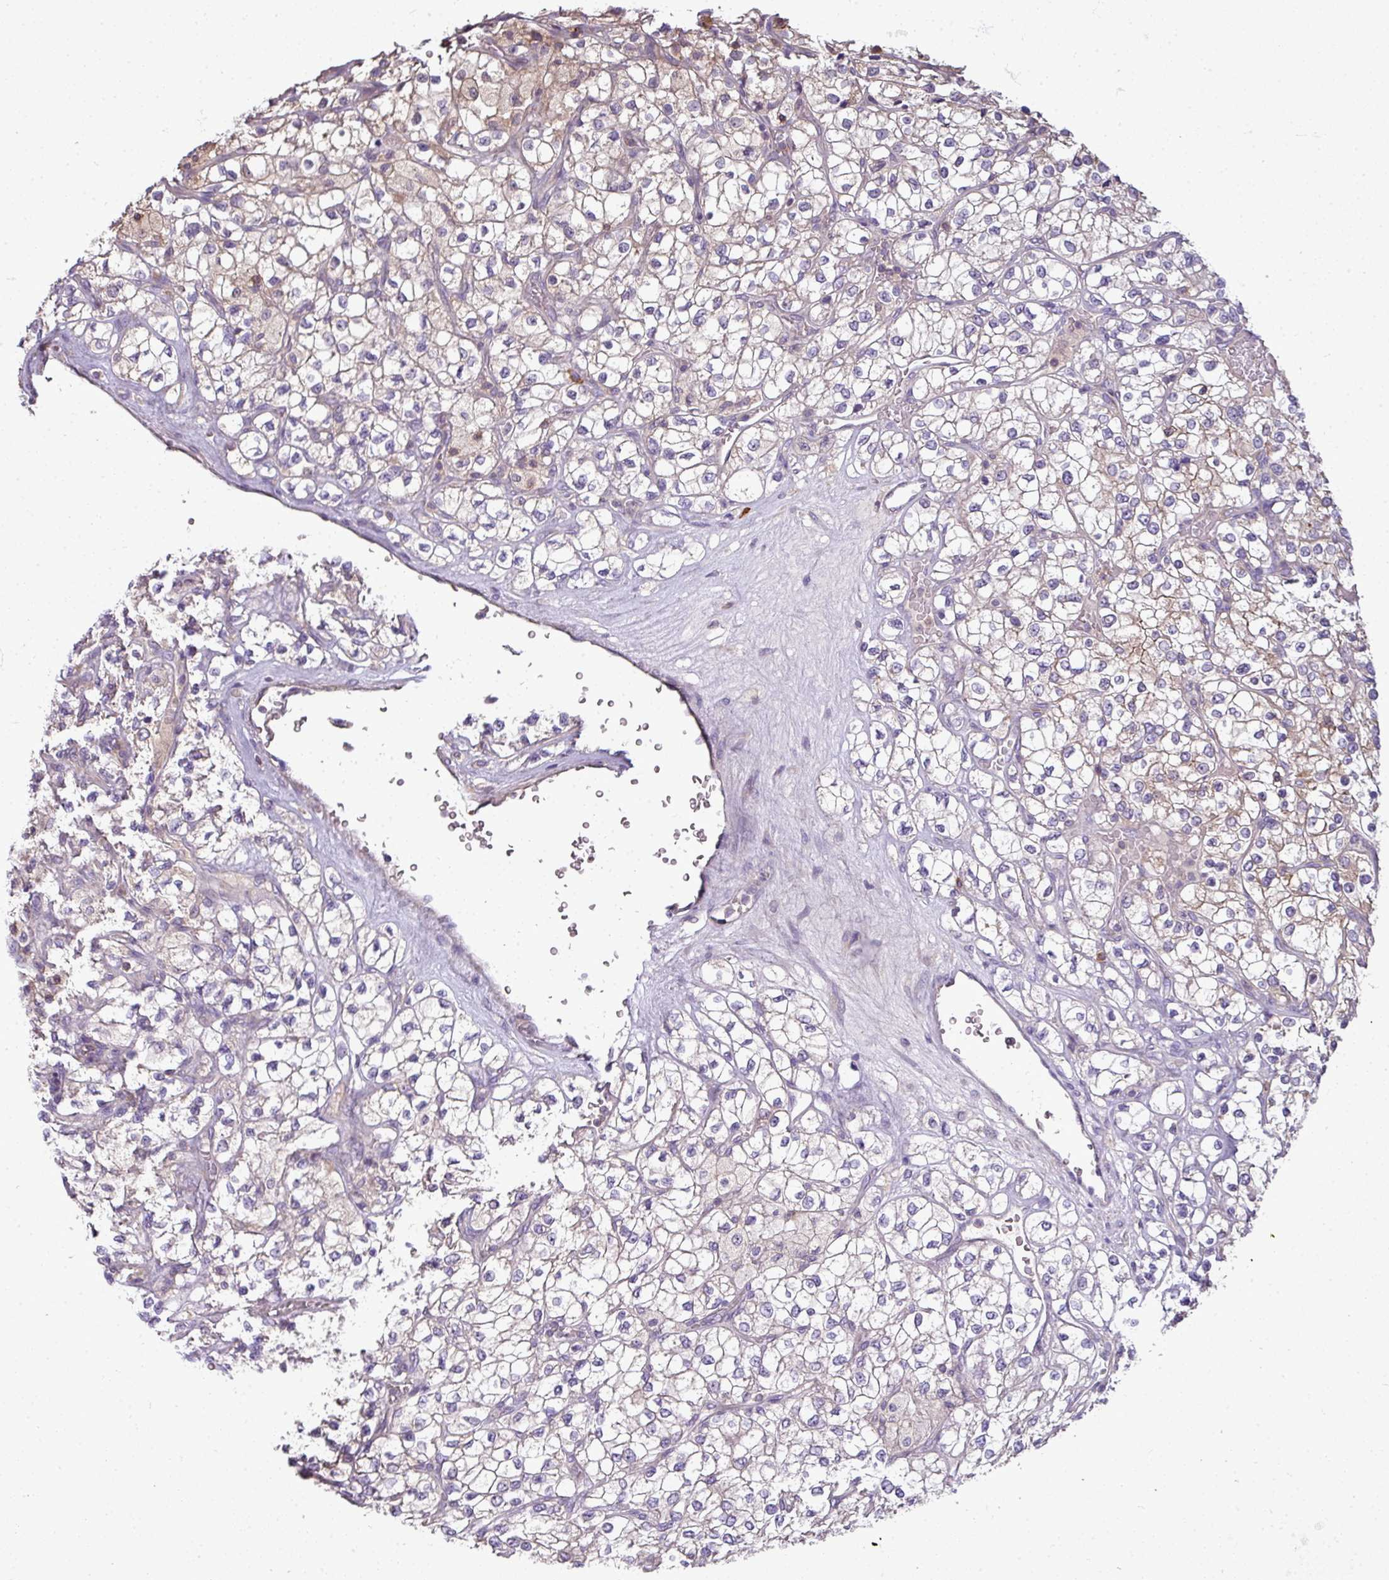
{"staining": {"intensity": "weak", "quantity": "<25%", "location": "cytoplasmic/membranous"}, "tissue": "renal cancer", "cell_type": "Tumor cells", "image_type": "cancer", "snomed": [{"axis": "morphology", "description": "Adenocarcinoma, NOS"}, {"axis": "topography", "description": "Kidney"}], "caption": "This histopathology image is of renal cancer stained with immunohistochemistry to label a protein in brown with the nuclei are counter-stained blue. There is no positivity in tumor cells.", "gene": "STAT5A", "patient": {"sex": "male", "age": 80}}